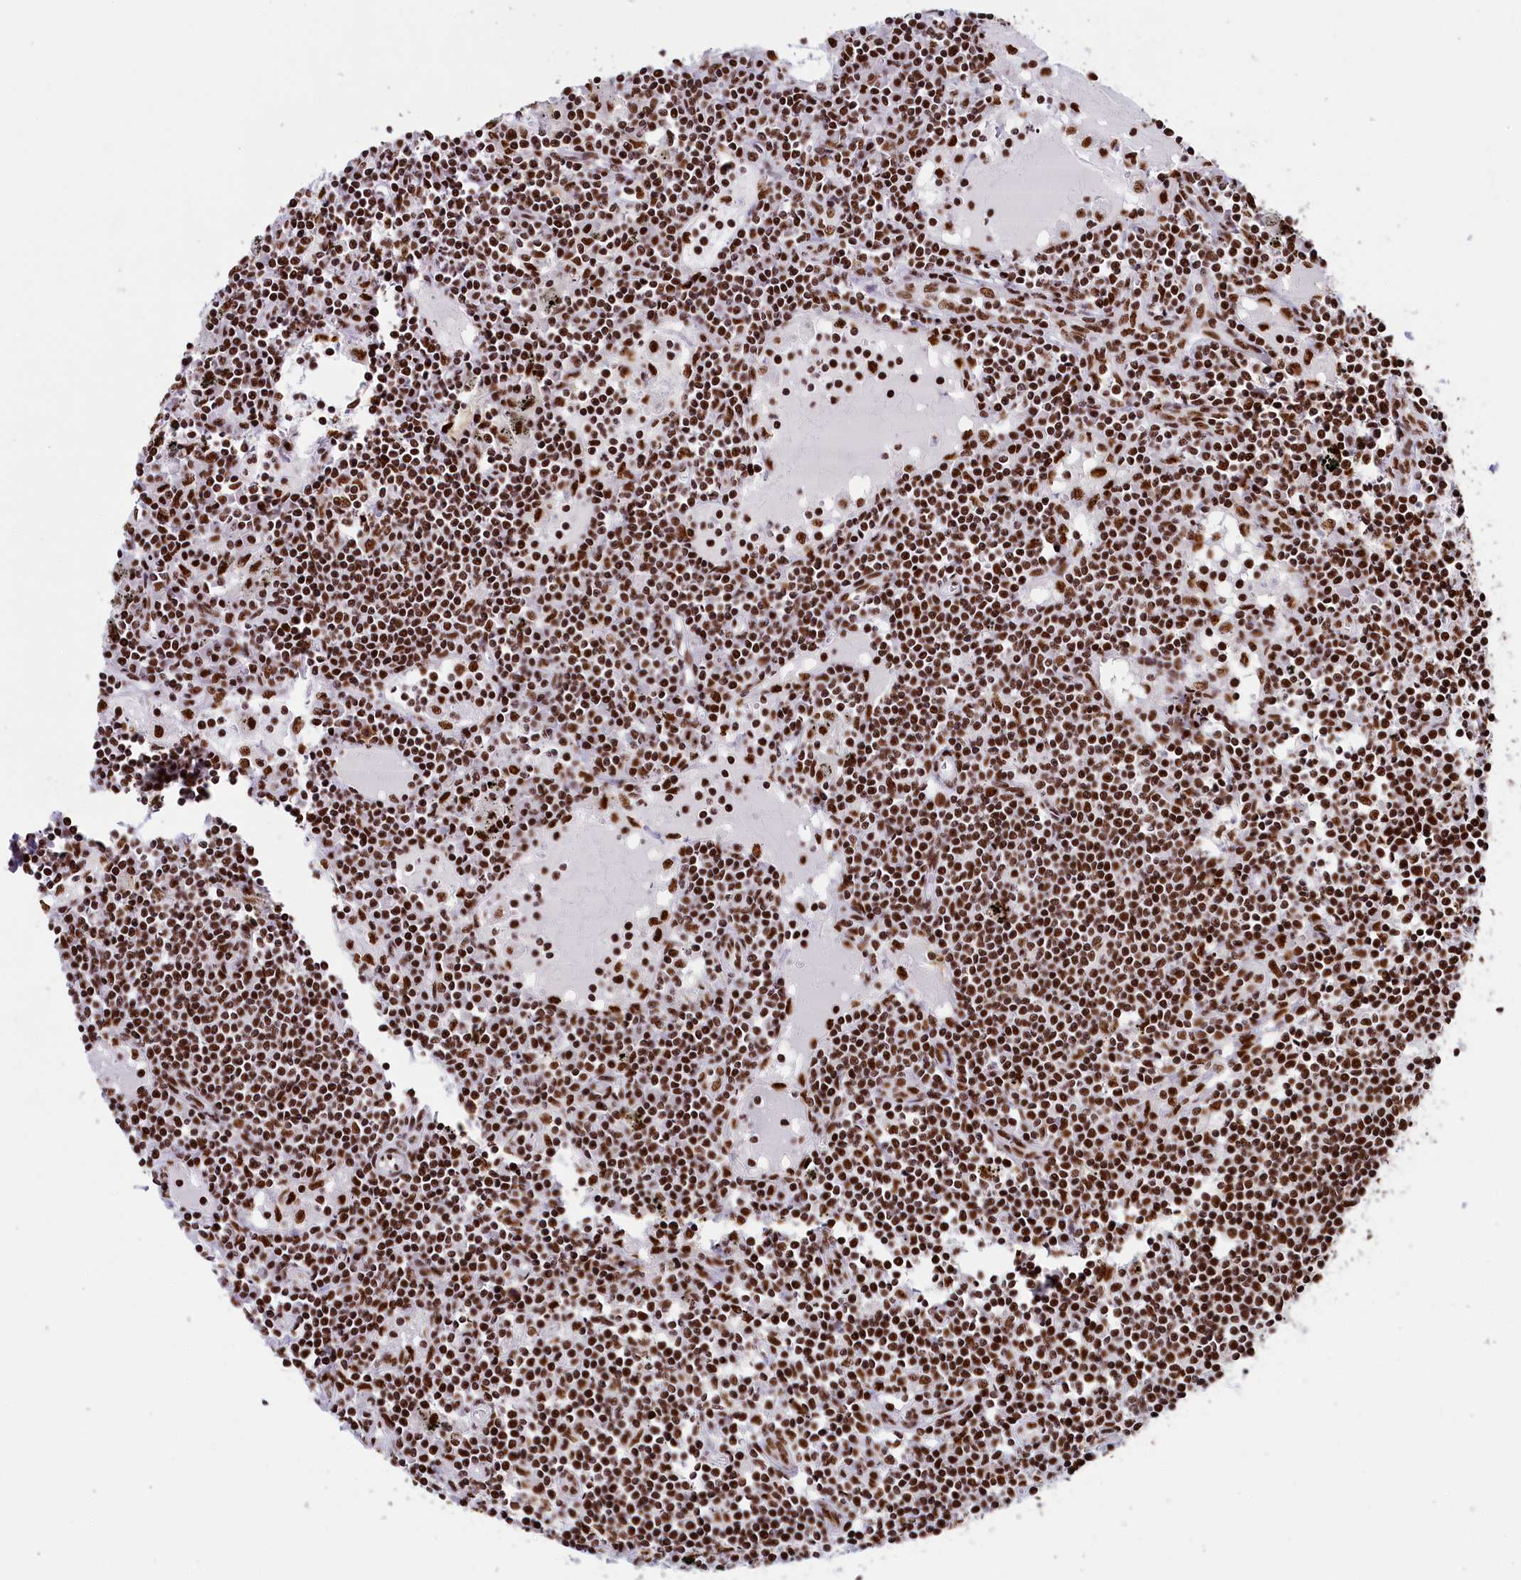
{"staining": {"intensity": "strong", "quantity": ">75%", "location": "nuclear"}, "tissue": "lymph node", "cell_type": "Germinal center cells", "image_type": "normal", "snomed": [{"axis": "morphology", "description": "Normal tissue, NOS"}, {"axis": "topography", "description": "Lymph node"}], "caption": "Immunohistochemistry (DAB (3,3'-diaminobenzidine)) staining of unremarkable lymph node reveals strong nuclear protein positivity in approximately >75% of germinal center cells.", "gene": "SNRNP70", "patient": {"sex": "male", "age": 74}}